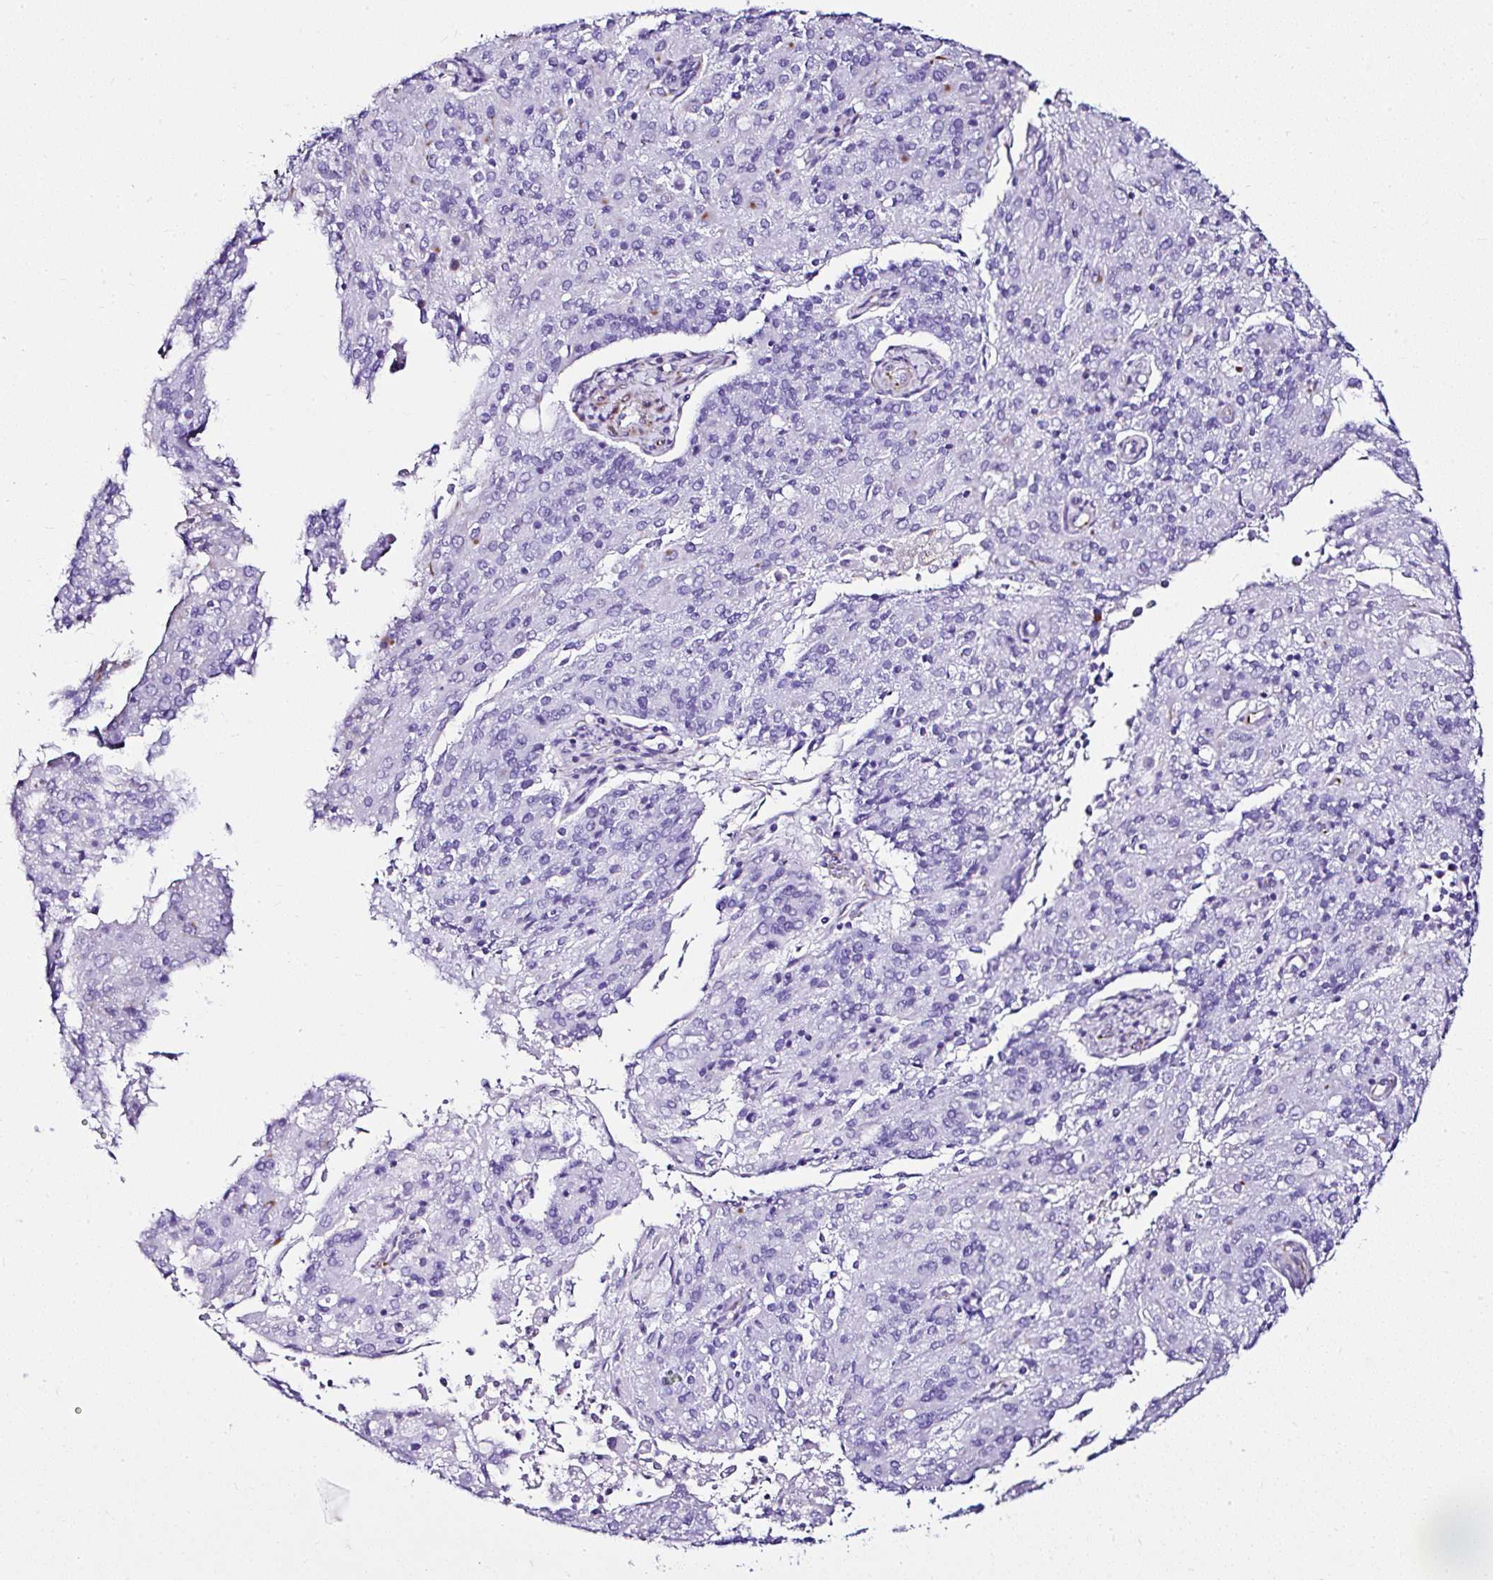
{"staining": {"intensity": "negative", "quantity": "none", "location": "none"}, "tissue": "endometrial cancer", "cell_type": "Tumor cells", "image_type": "cancer", "snomed": [{"axis": "morphology", "description": "Adenocarcinoma, NOS"}, {"axis": "topography", "description": "Endometrium"}], "caption": "Image shows no protein positivity in tumor cells of adenocarcinoma (endometrial) tissue. (DAB immunohistochemistry, high magnification).", "gene": "DEPDC5", "patient": {"sex": "female", "age": 82}}